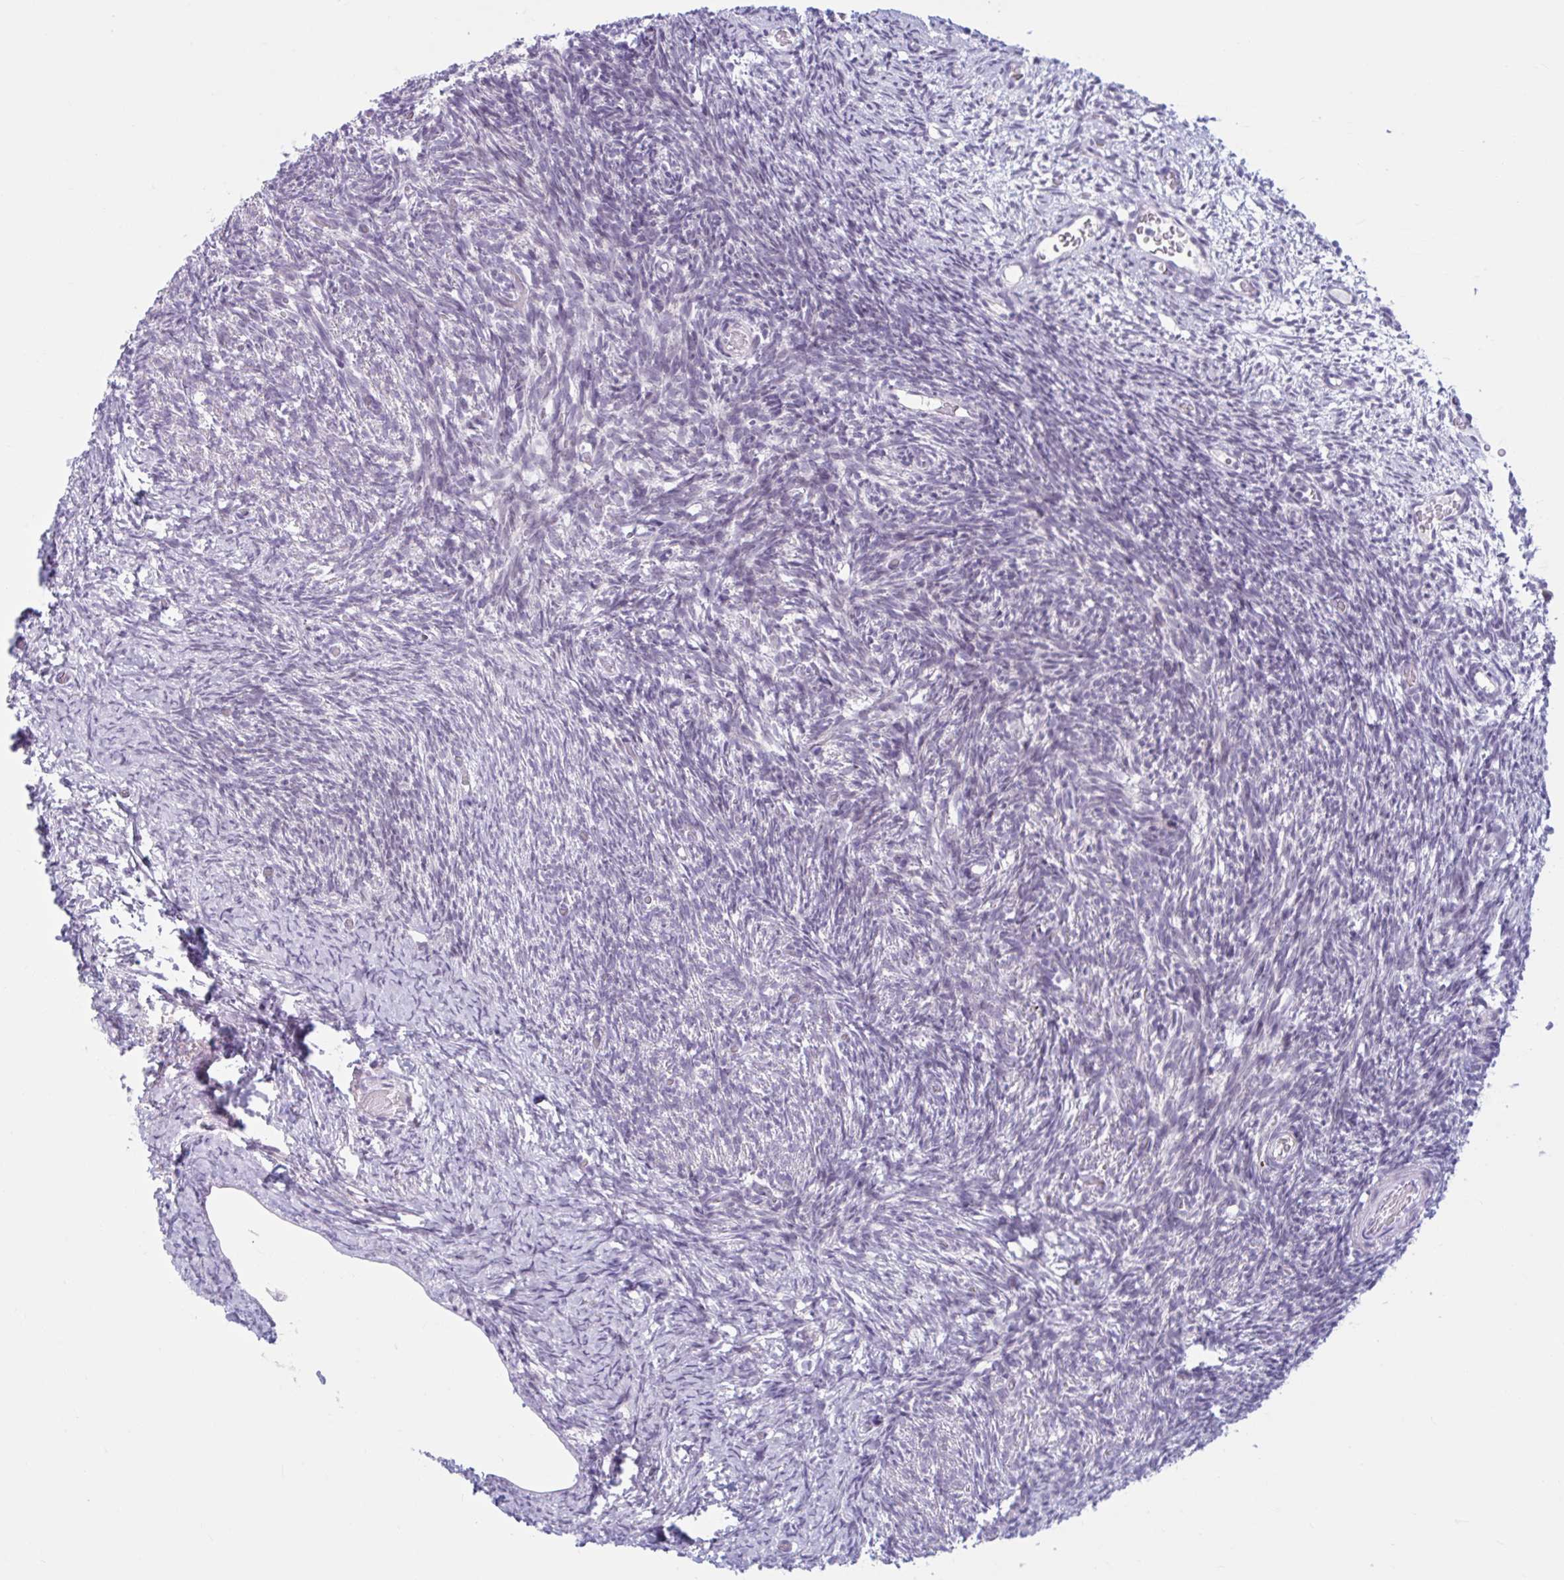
{"staining": {"intensity": "weak", "quantity": ">75%", "location": "cytoplasmic/membranous"}, "tissue": "ovary", "cell_type": "Follicle cells", "image_type": "normal", "snomed": [{"axis": "morphology", "description": "Normal tissue, NOS"}, {"axis": "topography", "description": "Ovary"}], "caption": "Immunohistochemical staining of benign human ovary displays >75% levels of weak cytoplasmic/membranous protein staining in about >75% of follicle cells.", "gene": "FAM153A", "patient": {"sex": "female", "age": 39}}